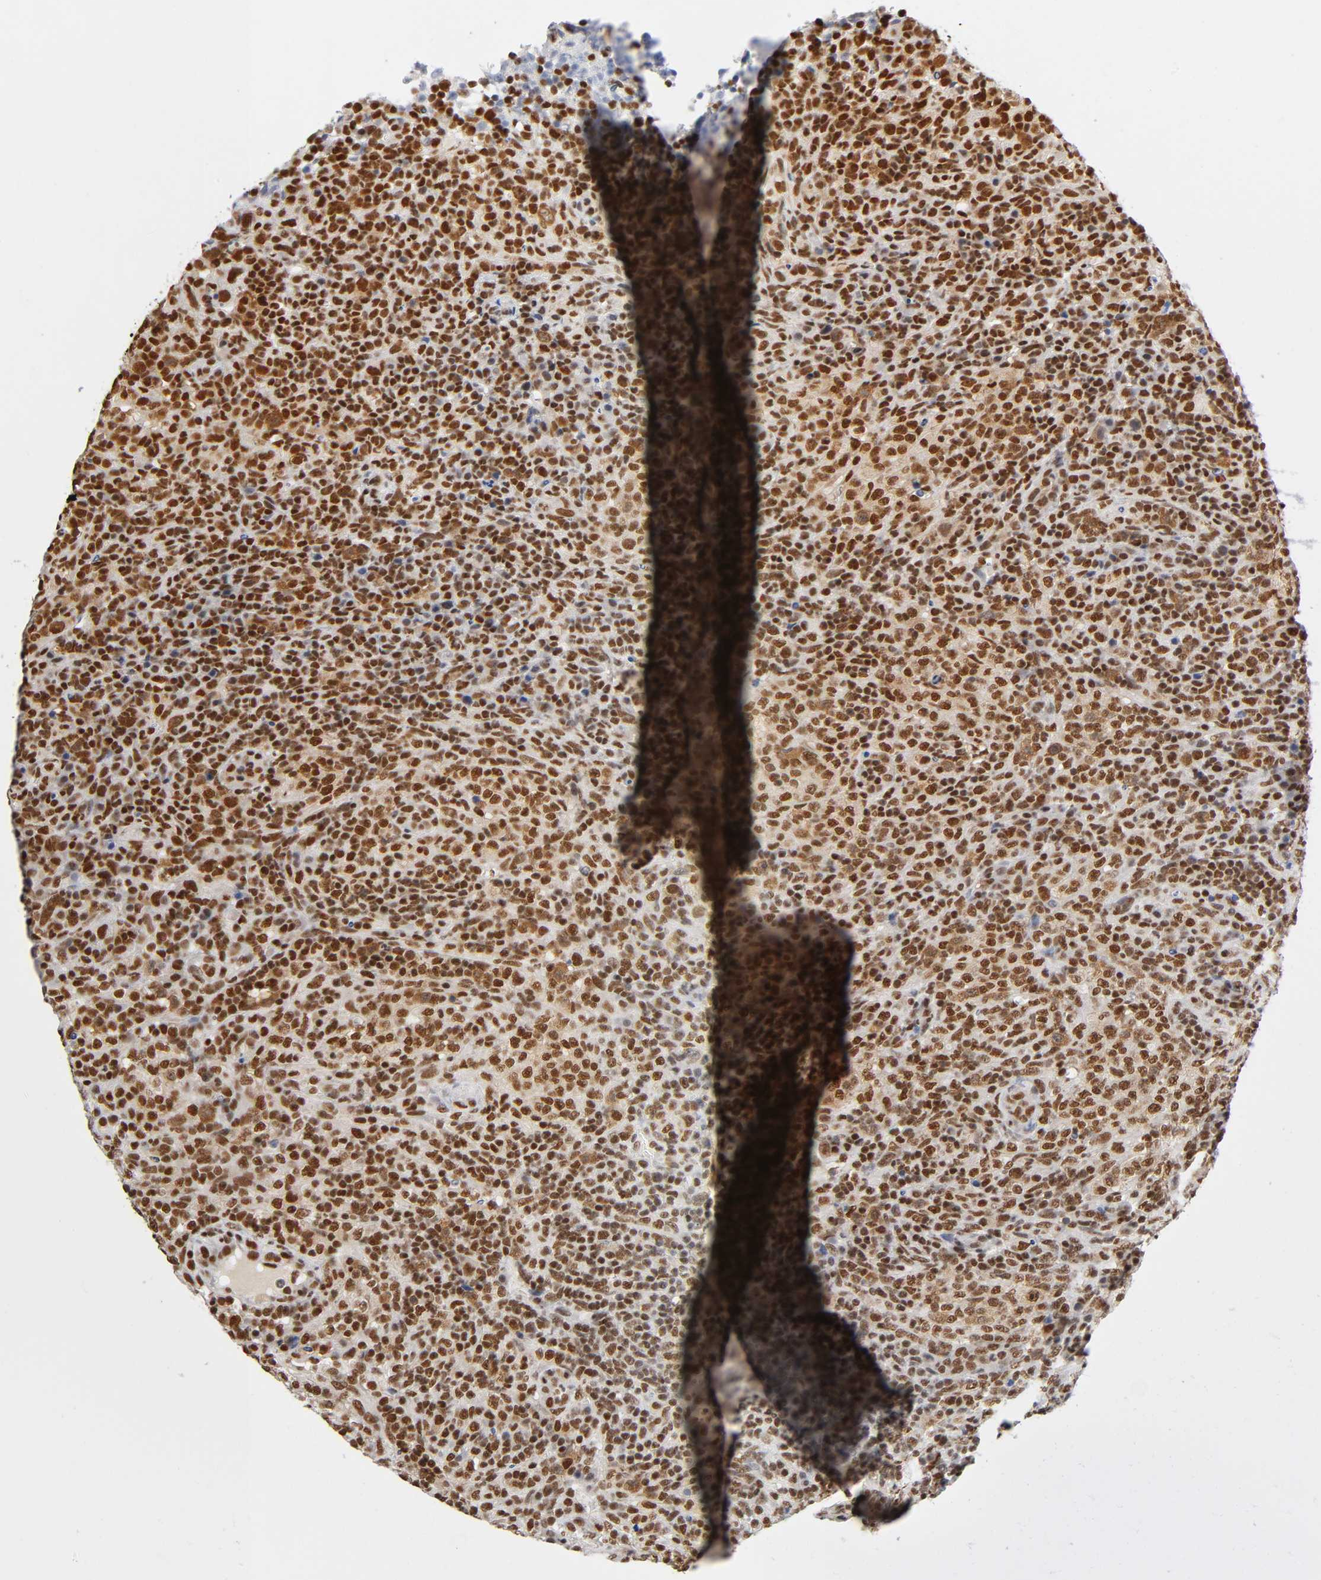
{"staining": {"intensity": "strong", "quantity": ">75%", "location": "nuclear"}, "tissue": "lymphoma", "cell_type": "Tumor cells", "image_type": "cancer", "snomed": [{"axis": "morphology", "description": "Malignant lymphoma, non-Hodgkin's type, High grade"}, {"axis": "topography", "description": "Lymph node"}], "caption": "Protein analysis of high-grade malignant lymphoma, non-Hodgkin's type tissue displays strong nuclear staining in approximately >75% of tumor cells. (Stains: DAB (3,3'-diaminobenzidine) in brown, nuclei in blue, Microscopy: brightfield microscopy at high magnification).", "gene": "ILKAP", "patient": {"sex": "female", "age": 76}}